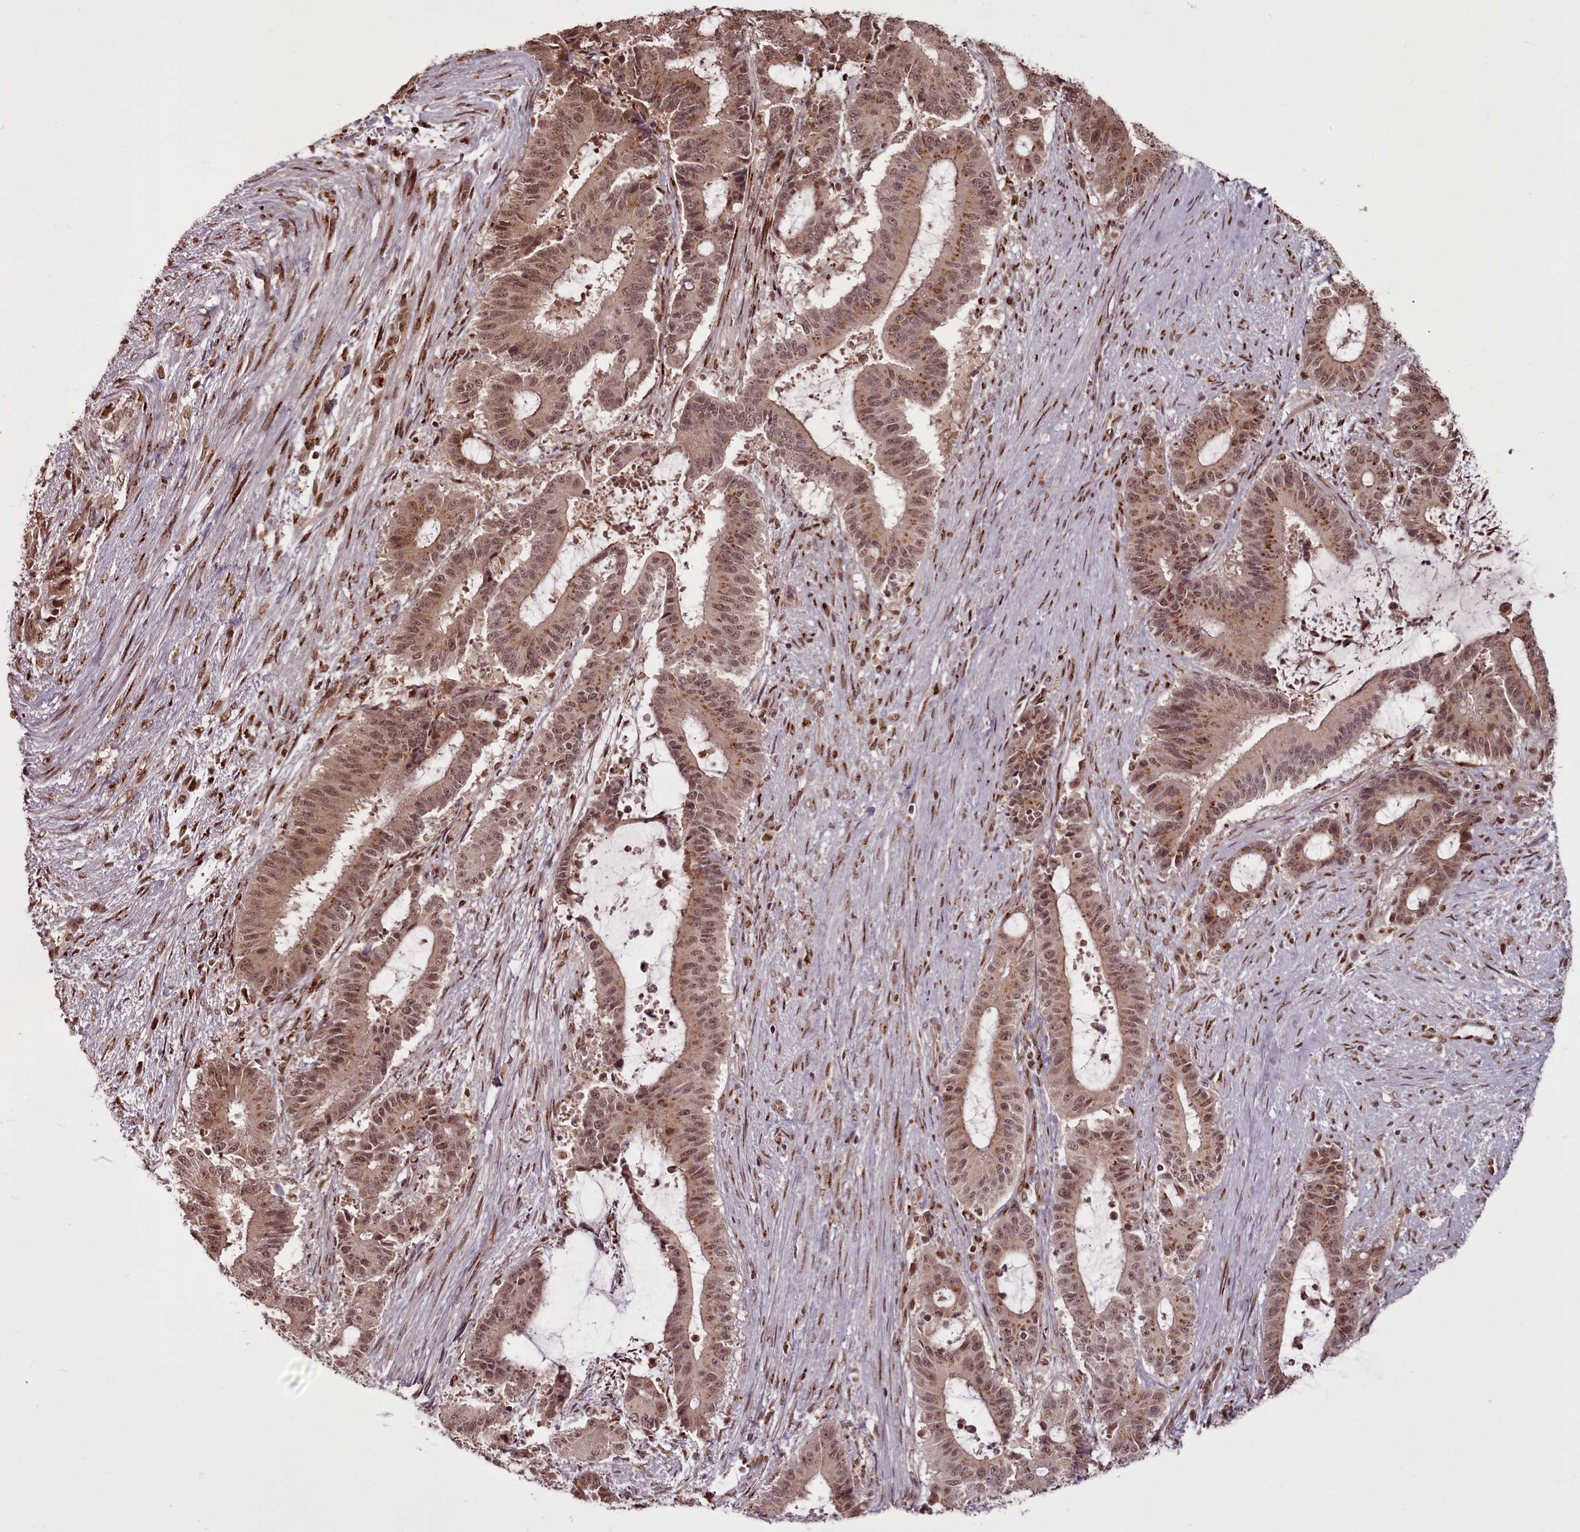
{"staining": {"intensity": "weak", "quantity": ">75%", "location": "cytoplasmic/membranous,nuclear"}, "tissue": "liver cancer", "cell_type": "Tumor cells", "image_type": "cancer", "snomed": [{"axis": "morphology", "description": "Normal tissue, NOS"}, {"axis": "morphology", "description": "Cholangiocarcinoma"}, {"axis": "topography", "description": "Liver"}, {"axis": "topography", "description": "Peripheral nerve tissue"}], "caption": "Immunohistochemical staining of human cholangiocarcinoma (liver) reveals low levels of weak cytoplasmic/membranous and nuclear protein staining in about >75% of tumor cells.", "gene": "CEP83", "patient": {"sex": "female", "age": 73}}